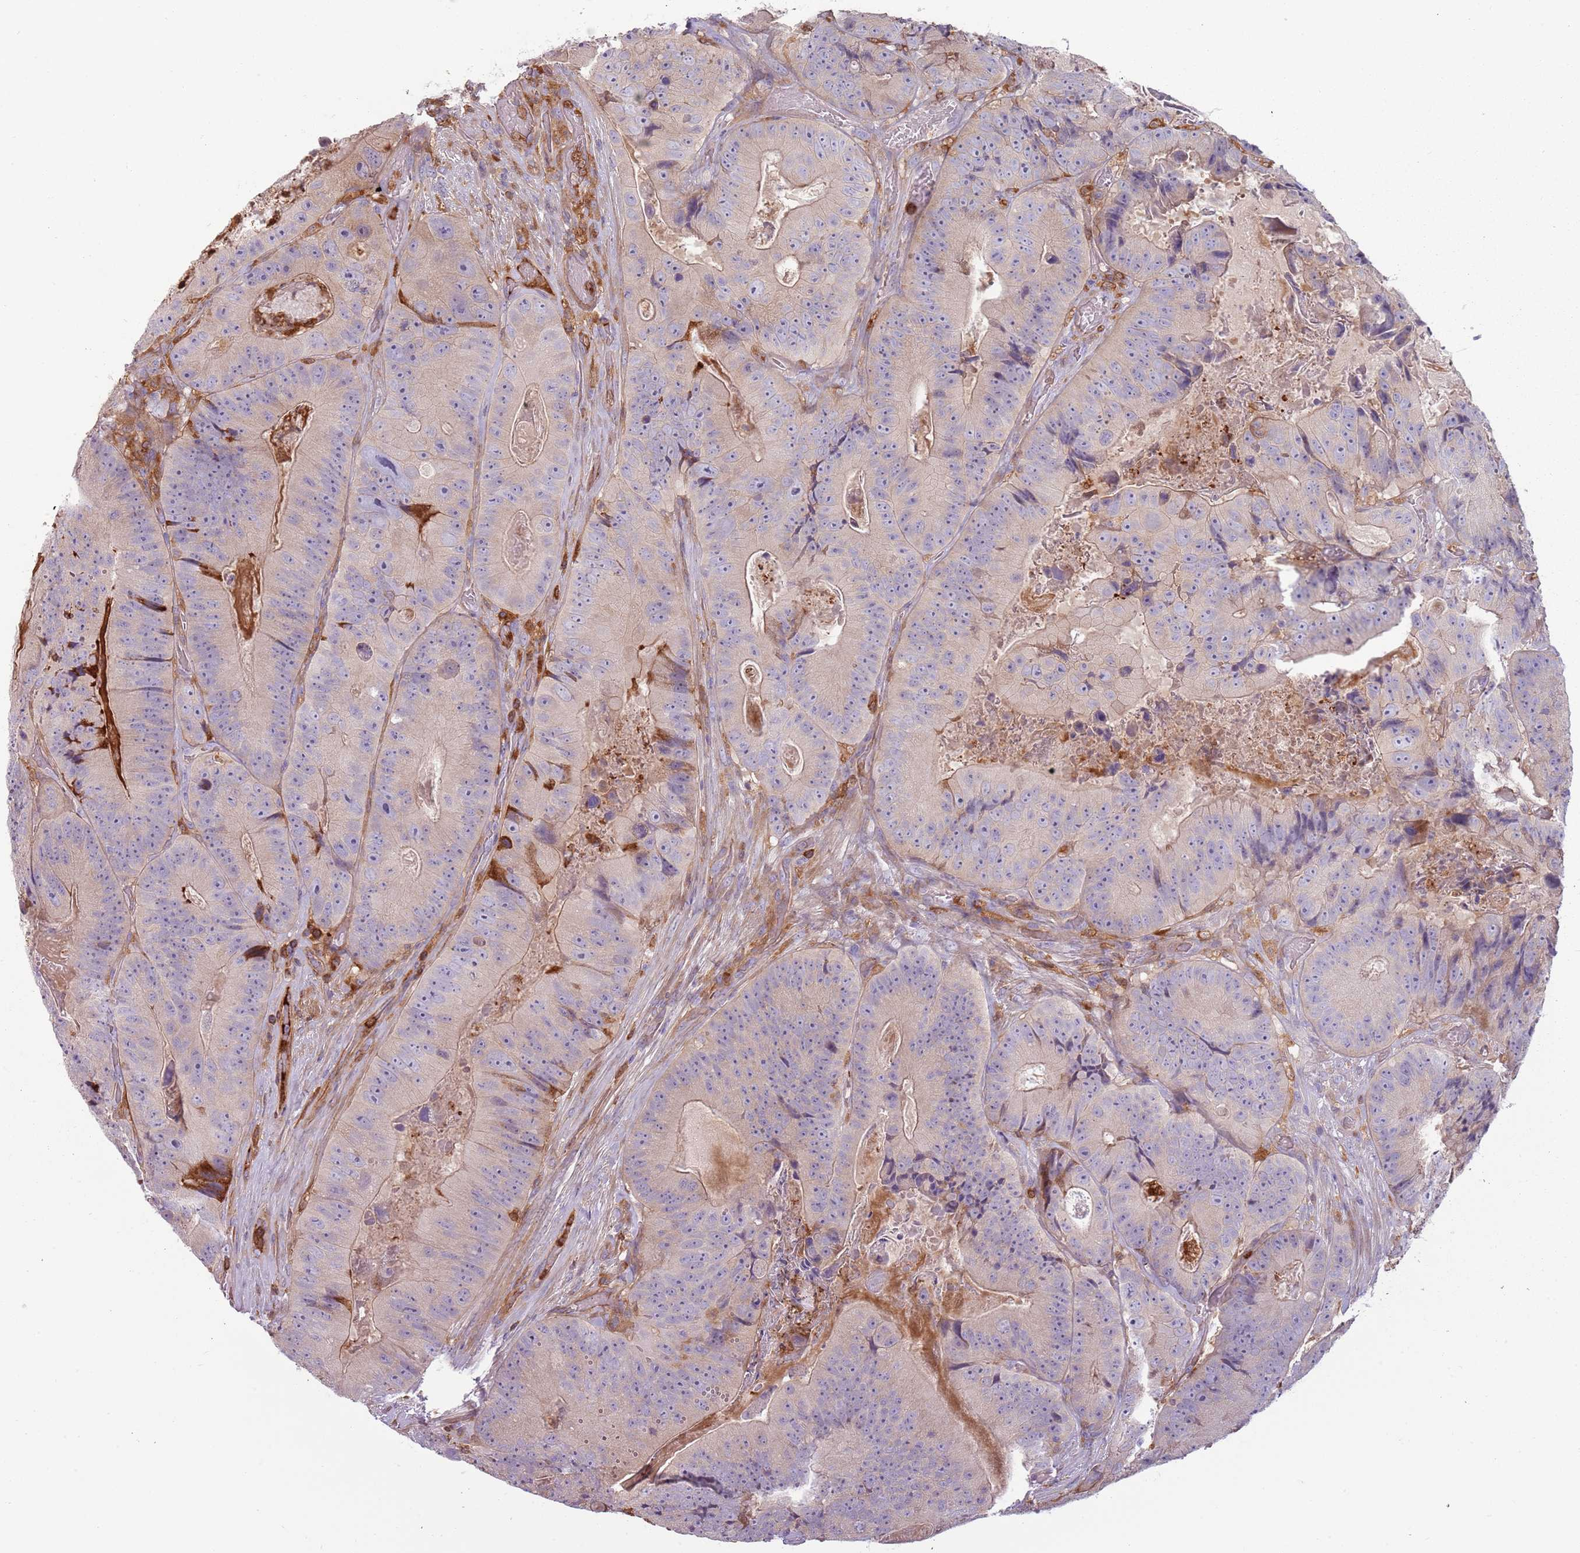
{"staining": {"intensity": "negative", "quantity": "none", "location": "none"}, "tissue": "colorectal cancer", "cell_type": "Tumor cells", "image_type": "cancer", "snomed": [{"axis": "morphology", "description": "Adenocarcinoma, NOS"}, {"axis": "topography", "description": "Colon"}], "caption": "An immunohistochemistry histopathology image of colorectal adenocarcinoma is shown. There is no staining in tumor cells of colorectal adenocarcinoma.", "gene": "NADK", "patient": {"sex": "female", "age": 86}}